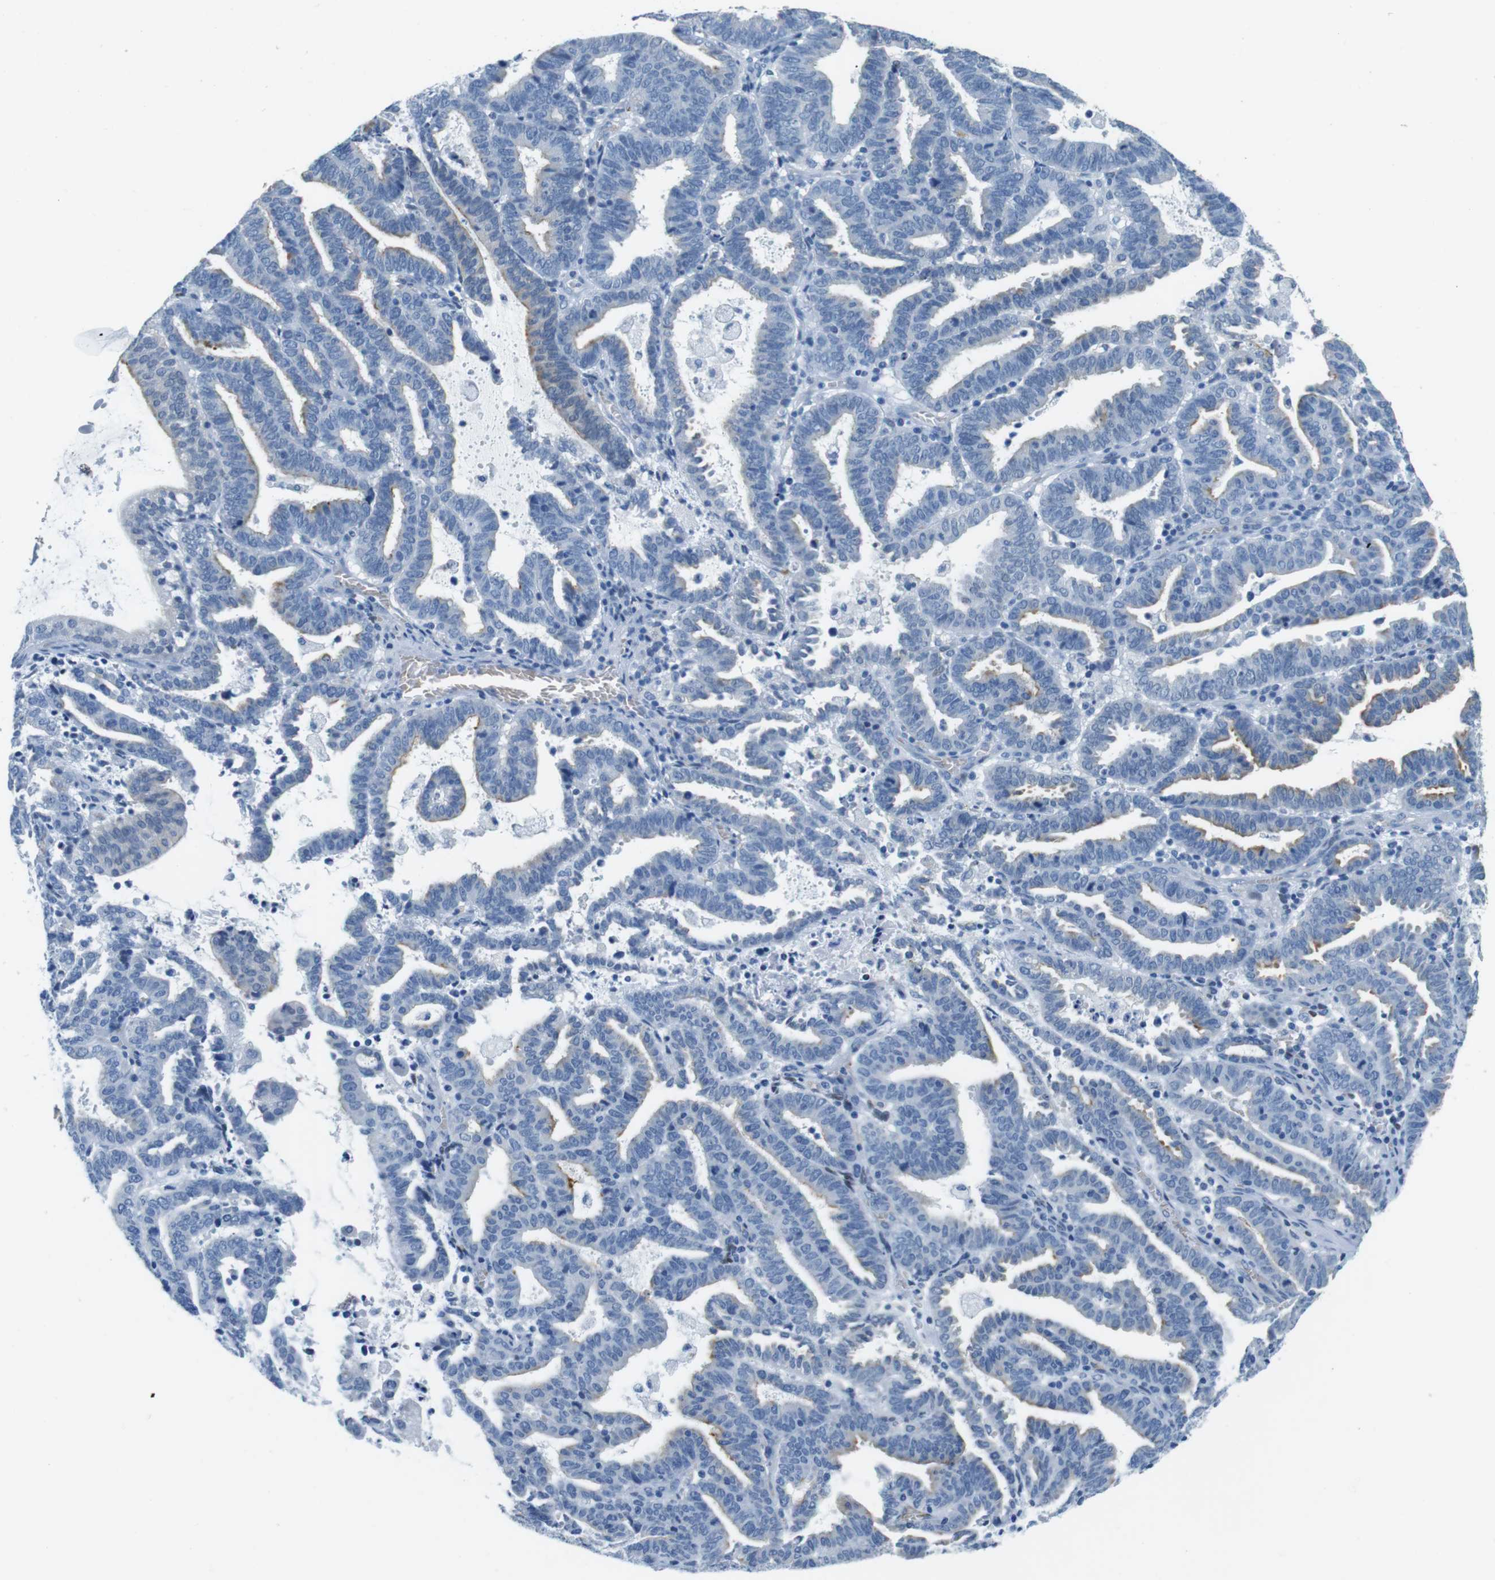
{"staining": {"intensity": "weak", "quantity": "<25%", "location": "cytoplasmic/membranous"}, "tissue": "endometrial cancer", "cell_type": "Tumor cells", "image_type": "cancer", "snomed": [{"axis": "morphology", "description": "Adenocarcinoma, NOS"}, {"axis": "topography", "description": "Uterus"}], "caption": "Immunohistochemistry micrograph of neoplastic tissue: human endometrial cancer (adenocarcinoma) stained with DAB (3,3'-diaminobenzidine) demonstrates no significant protein positivity in tumor cells. (DAB (3,3'-diaminobenzidine) immunohistochemistry with hematoxylin counter stain).", "gene": "TFAP2C", "patient": {"sex": "female", "age": 83}}